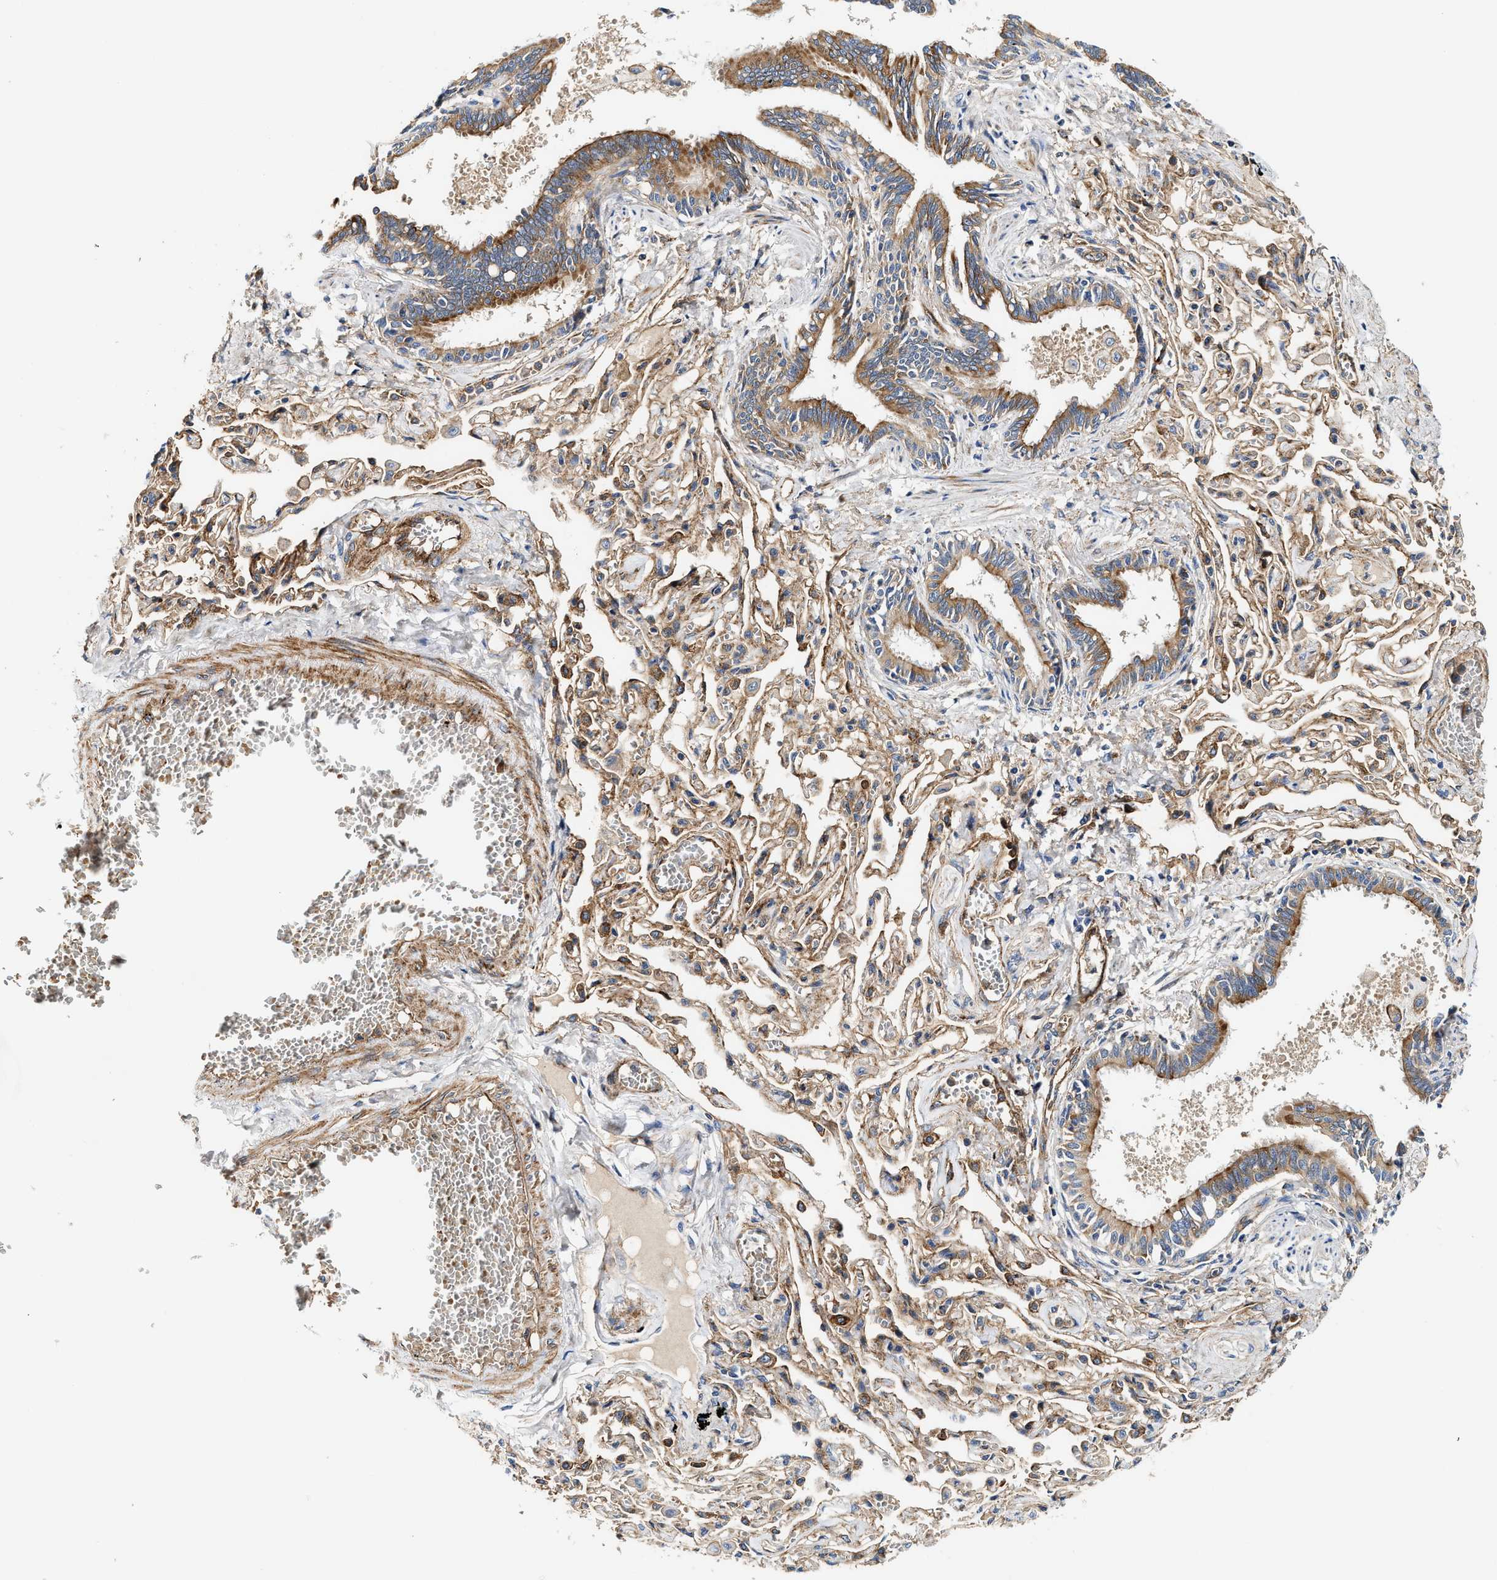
{"staining": {"intensity": "moderate", "quantity": ">75%", "location": "cytoplasmic/membranous"}, "tissue": "bronchus", "cell_type": "Respiratory epithelial cells", "image_type": "normal", "snomed": [{"axis": "morphology", "description": "Normal tissue, NOS"}, {"axis": "morphology", "description": "Inflammation, NOS"}, {"axis": "topography", "description": "Cartilage tissue"}, {"axis": "topography", "description": "Lung"}], "caption": "IHC photomicrograph of benign human bronchus stained for a protein (brown), which displays medium levels of moderate cytoplasmic/membranous staining in approximately >75% of respiratory epithelial cells.", "gene": "HIP1", "patient": {"sex": "male", "age": 71}}